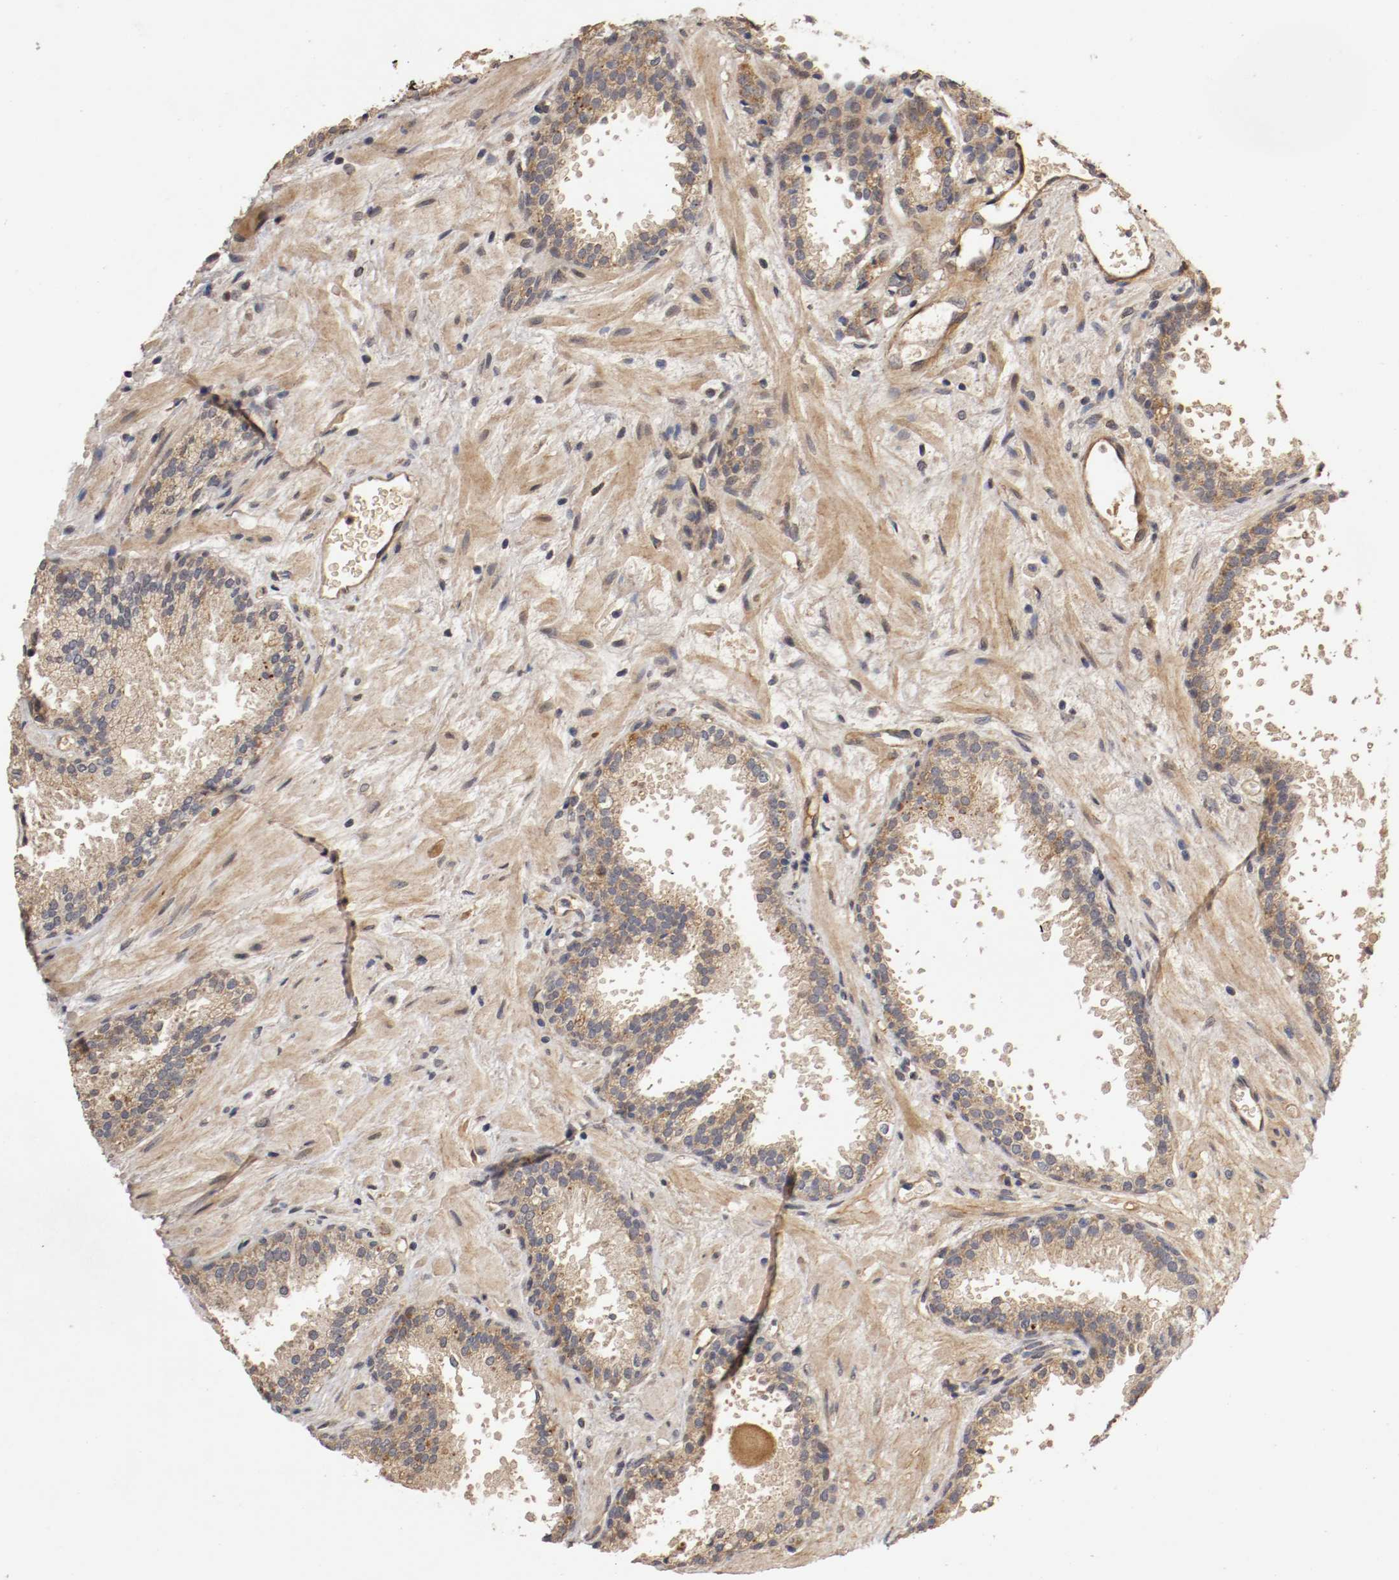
{"staining": {"intensity": "moderate", "quantity": ">75%", "location": "cytoplasmic/membranous"}, "tissue": "prostate cancer", "cell_type": "Tumor cells", "image_type": "cancer", "snomed": [{"axis": "morphology", "description": "Adenocarcinoma, High grade"}, {"axis": "topography", "description": "Prostate"}], "caption": "This image demonstrates IHC staining of human adenocarcinoma (high-grade) (prostate), with medium moderate cytoplasmic/membranous expression in about >75% of tumor cells.", "gene": "TNFRSF1B", "patient": {"sex": "male", "age": 58}}